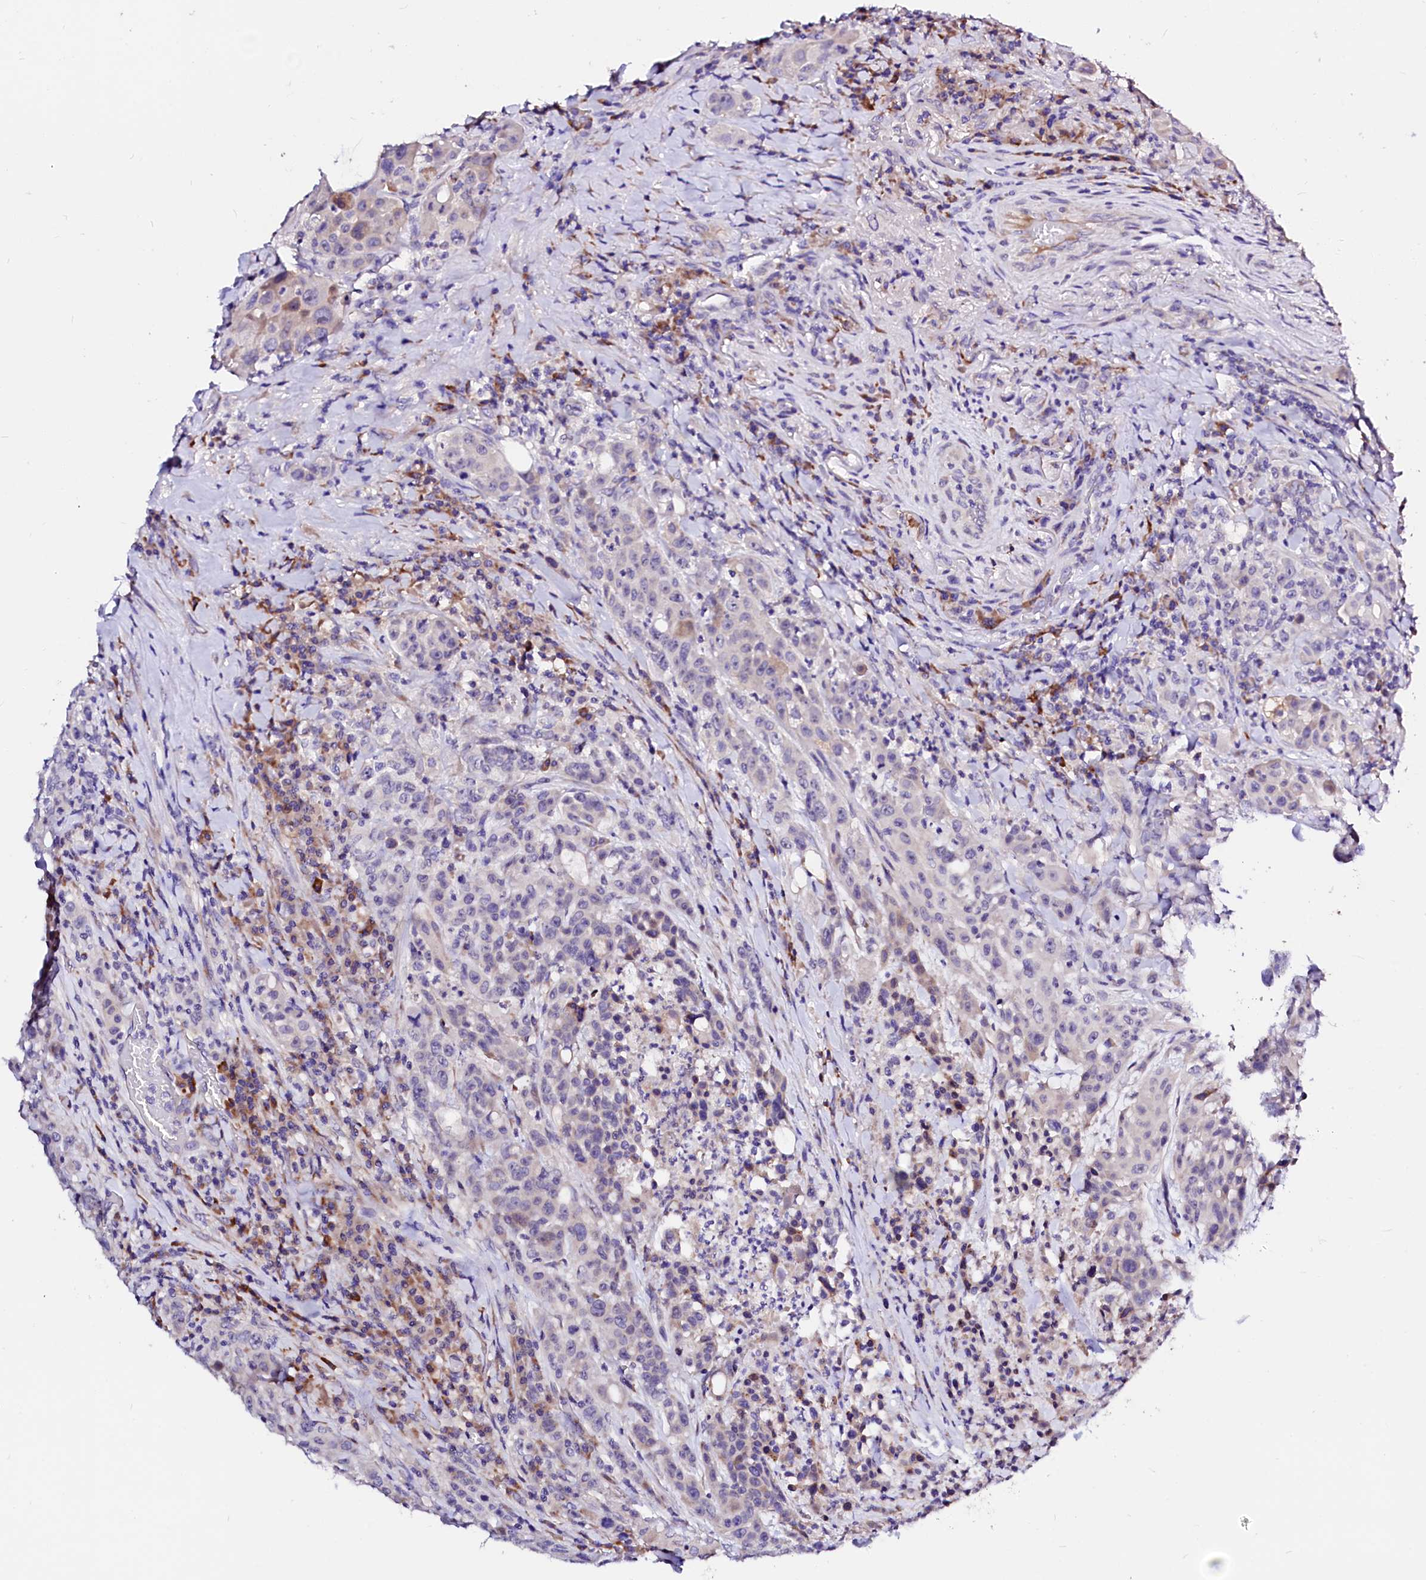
{"staining": {"intensity": "negative", "quantity": "none", "location": "none"}, "tissue": "colorectal cancer", "cell_type": "Tumor cells", "image_type": "cancer", "snomed": [{"axis": "morphology", "description": "Adenocarcinoma, NOS"}, {"axis": "topography", "description": "Colon"}], "caption": "Tumor cells show no significant protein staining in colorectal cancer (adenocarcinoma). The staining is performed using DAB (3,3'-diaminobenzidine) brown chromogen with nuclei counter-stained in using hematoxylin.", "gene": "BTBD16", "patient": {"sex": "male", "age": 62}}